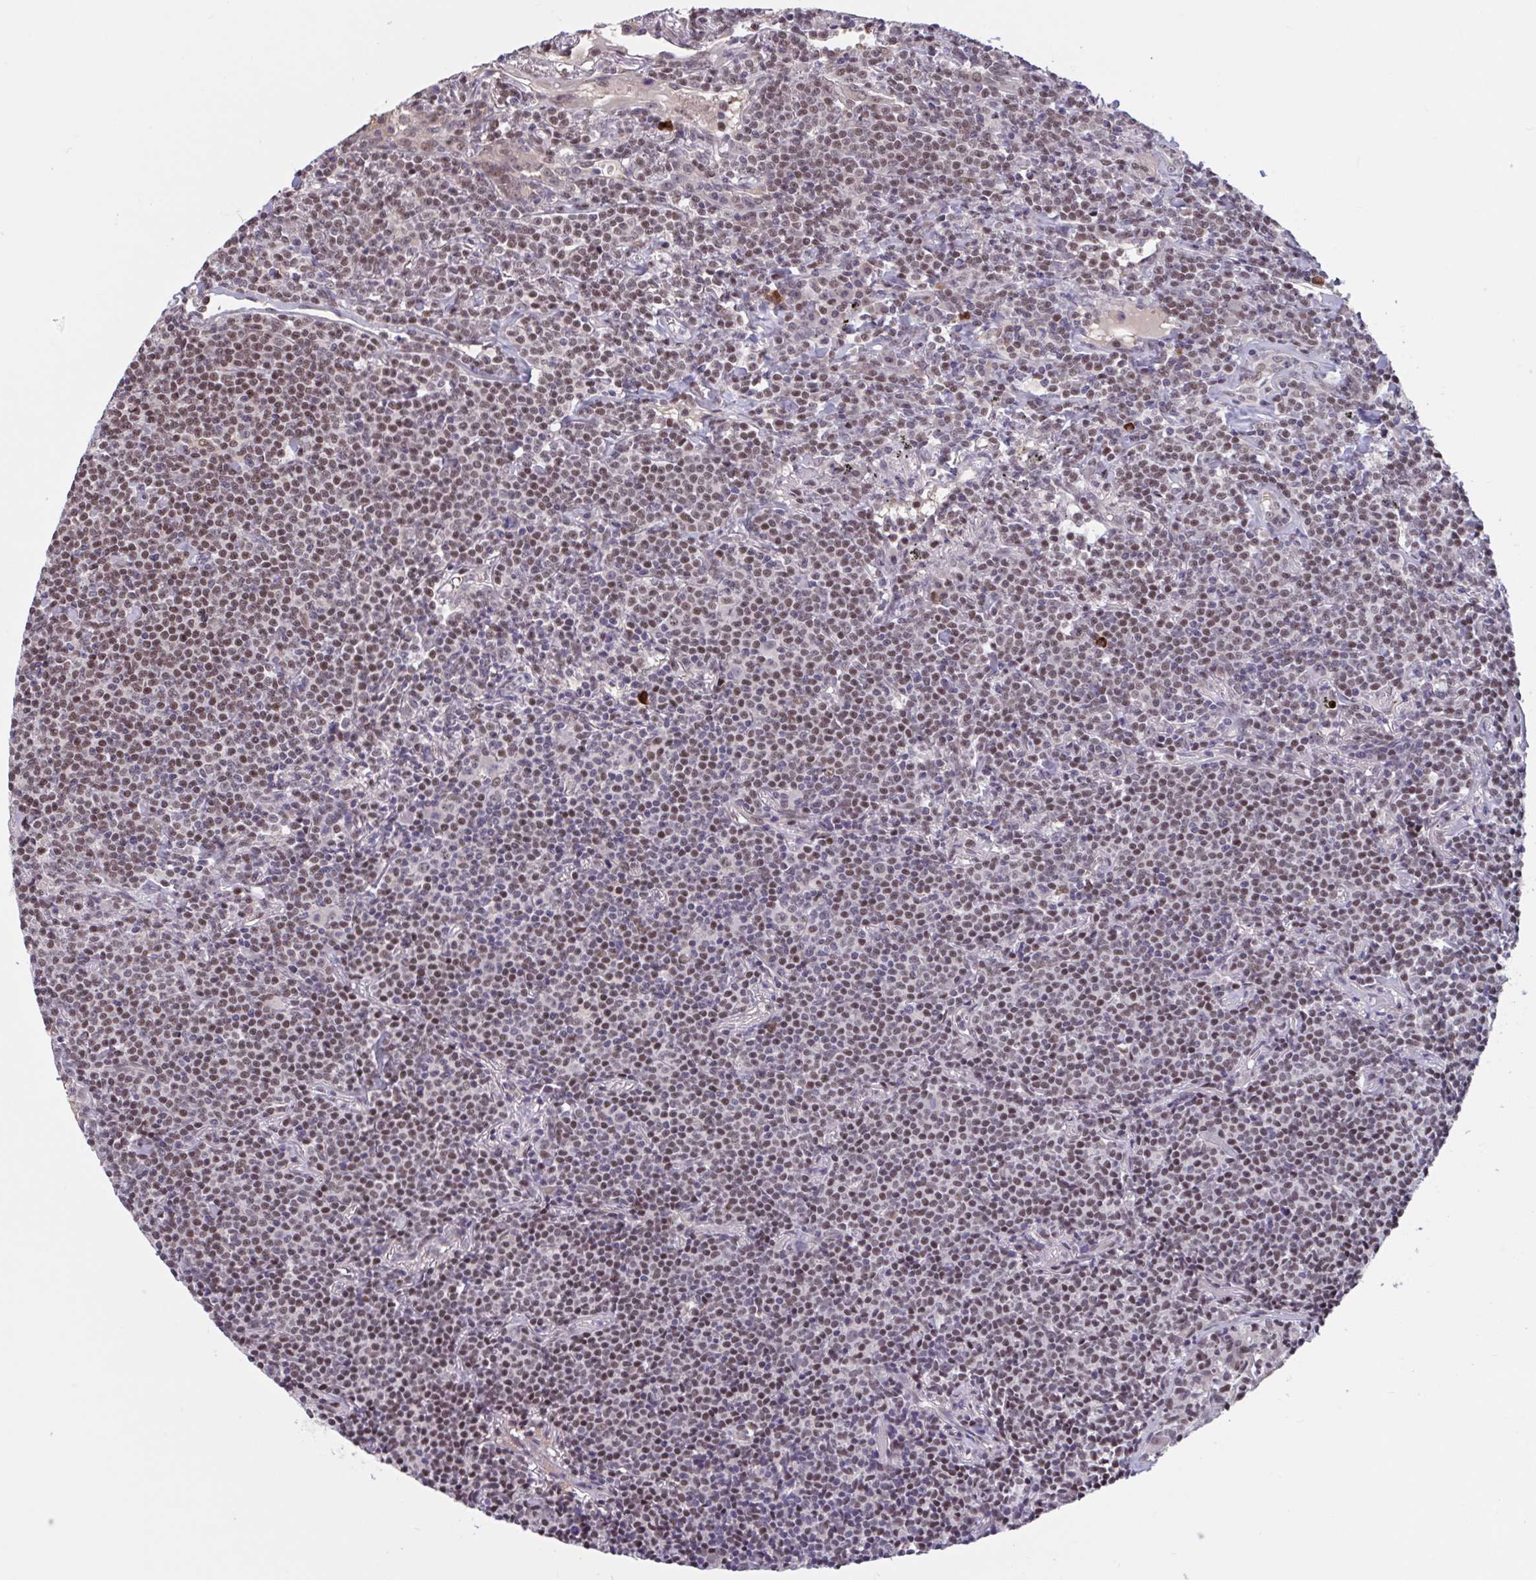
{"staining": {"intensity": "moderate", "quantity": ">75%", "location": "nuclear"}, "tissue": "lymphoma", "cell_type": "Tumor cells", "image_type": "cancer", "snomed": [{"axis": "morphology", "description": "Malignant lymphoma, non-Hodgkin's type, Low grade"}, {"axis": "topography", "description": "Lung"}], "caption": "Protein staining reveals moderate nuclear expression in approximately >75% of tumor cells in low-grade malignant lymphoma, non-Hodgkin's type.", "gene": "ZNF414", "patient": {"sex": "female", "age": 71}}